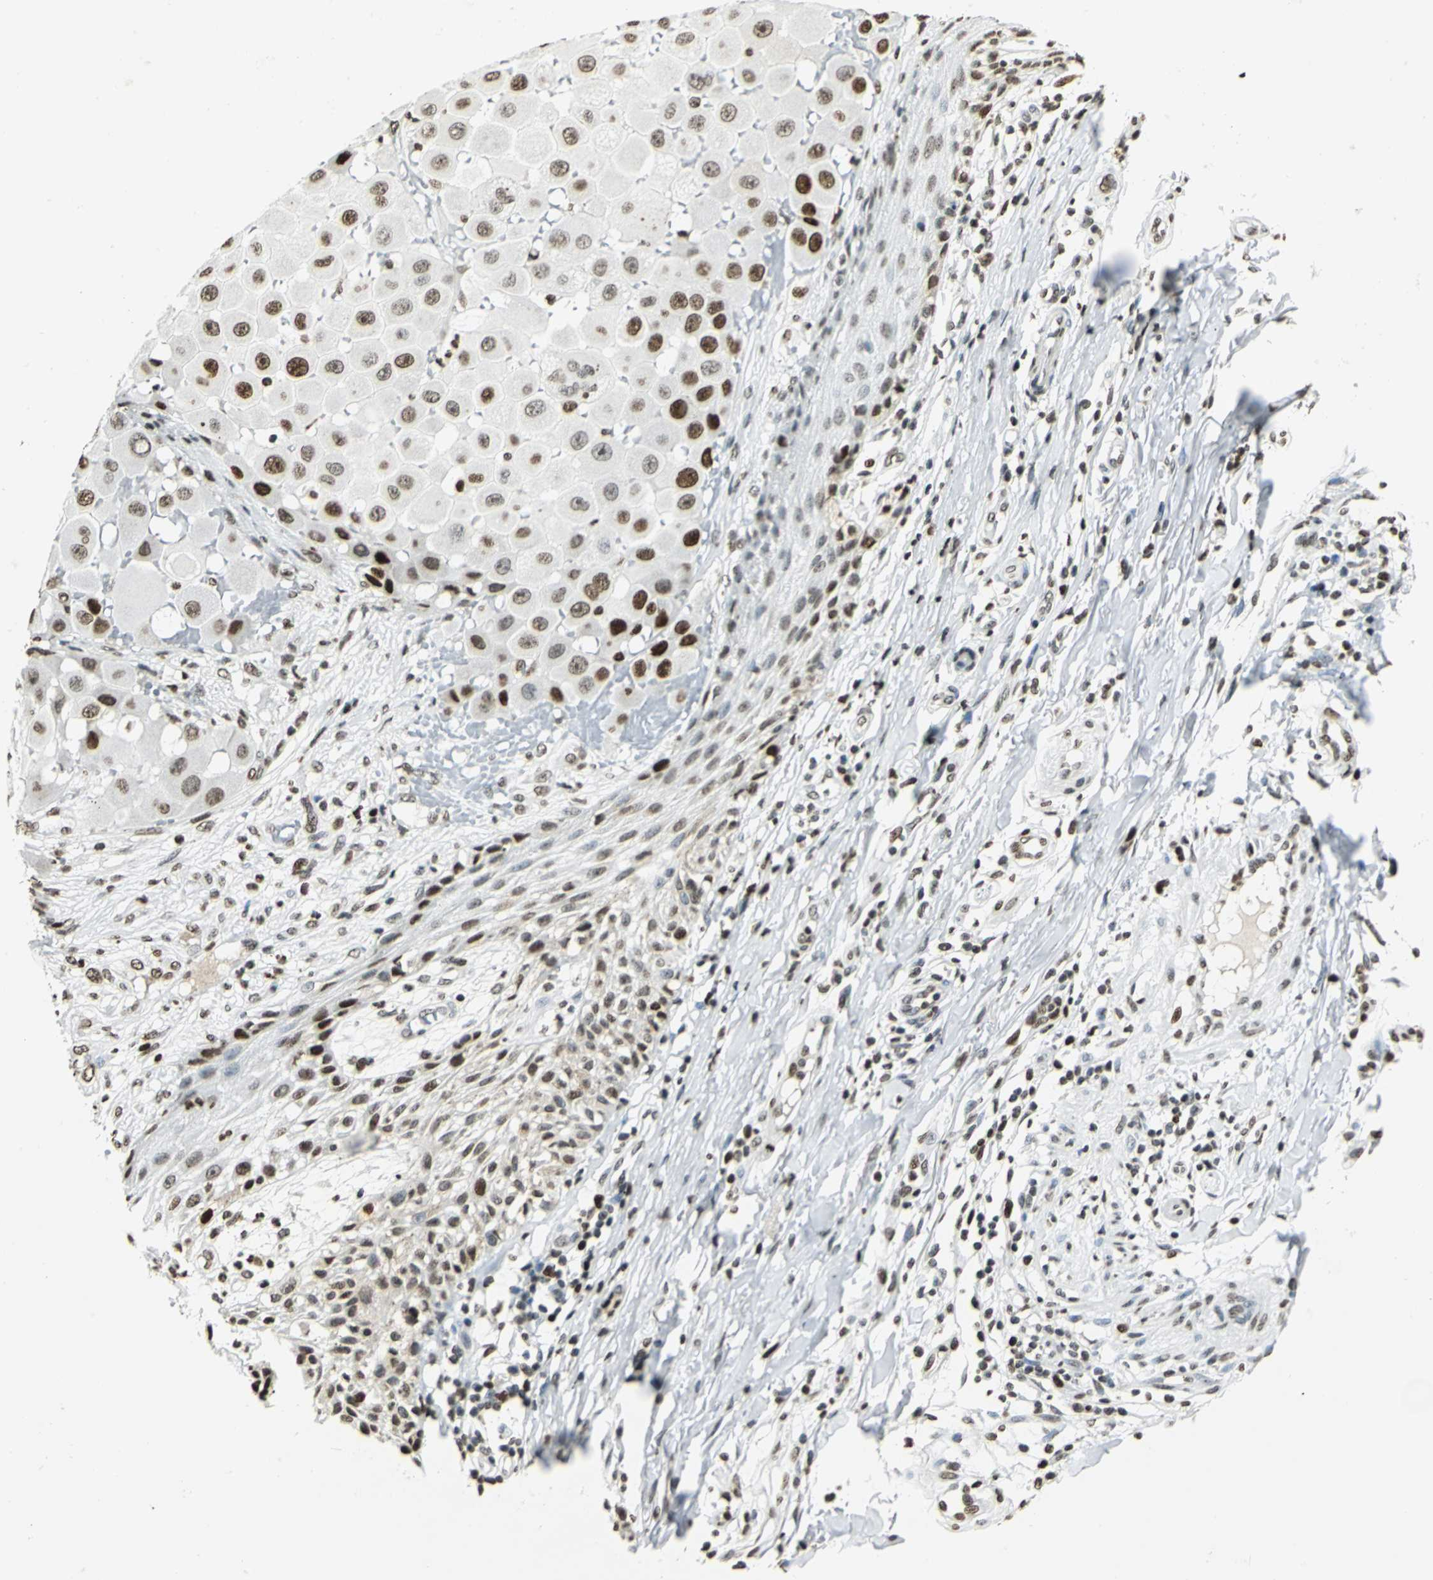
{"staining": {"intensity": "strong", "quantity": ">75%", "location": "nuclear"}, "tissue": "melanoma", "cell_type": "Tumor cells", "image_type": "cancer", "snomed": [{"axis": "morphology", "description": "Malignant melanoma, NOS"}, {"axis": "topography", "description": "Skin"}], "caption": "Immunohistochemistry histopathology image of neoplastic tissue: human melanoma stained using immunohistochemistry (IHC) displays high levels of strong protein expression localized specifically in the nuclear of tumor cells, appearing as a nuclear brown color.", "gene": "MCM4", "patient": {"sex": "female", "age": 81}}